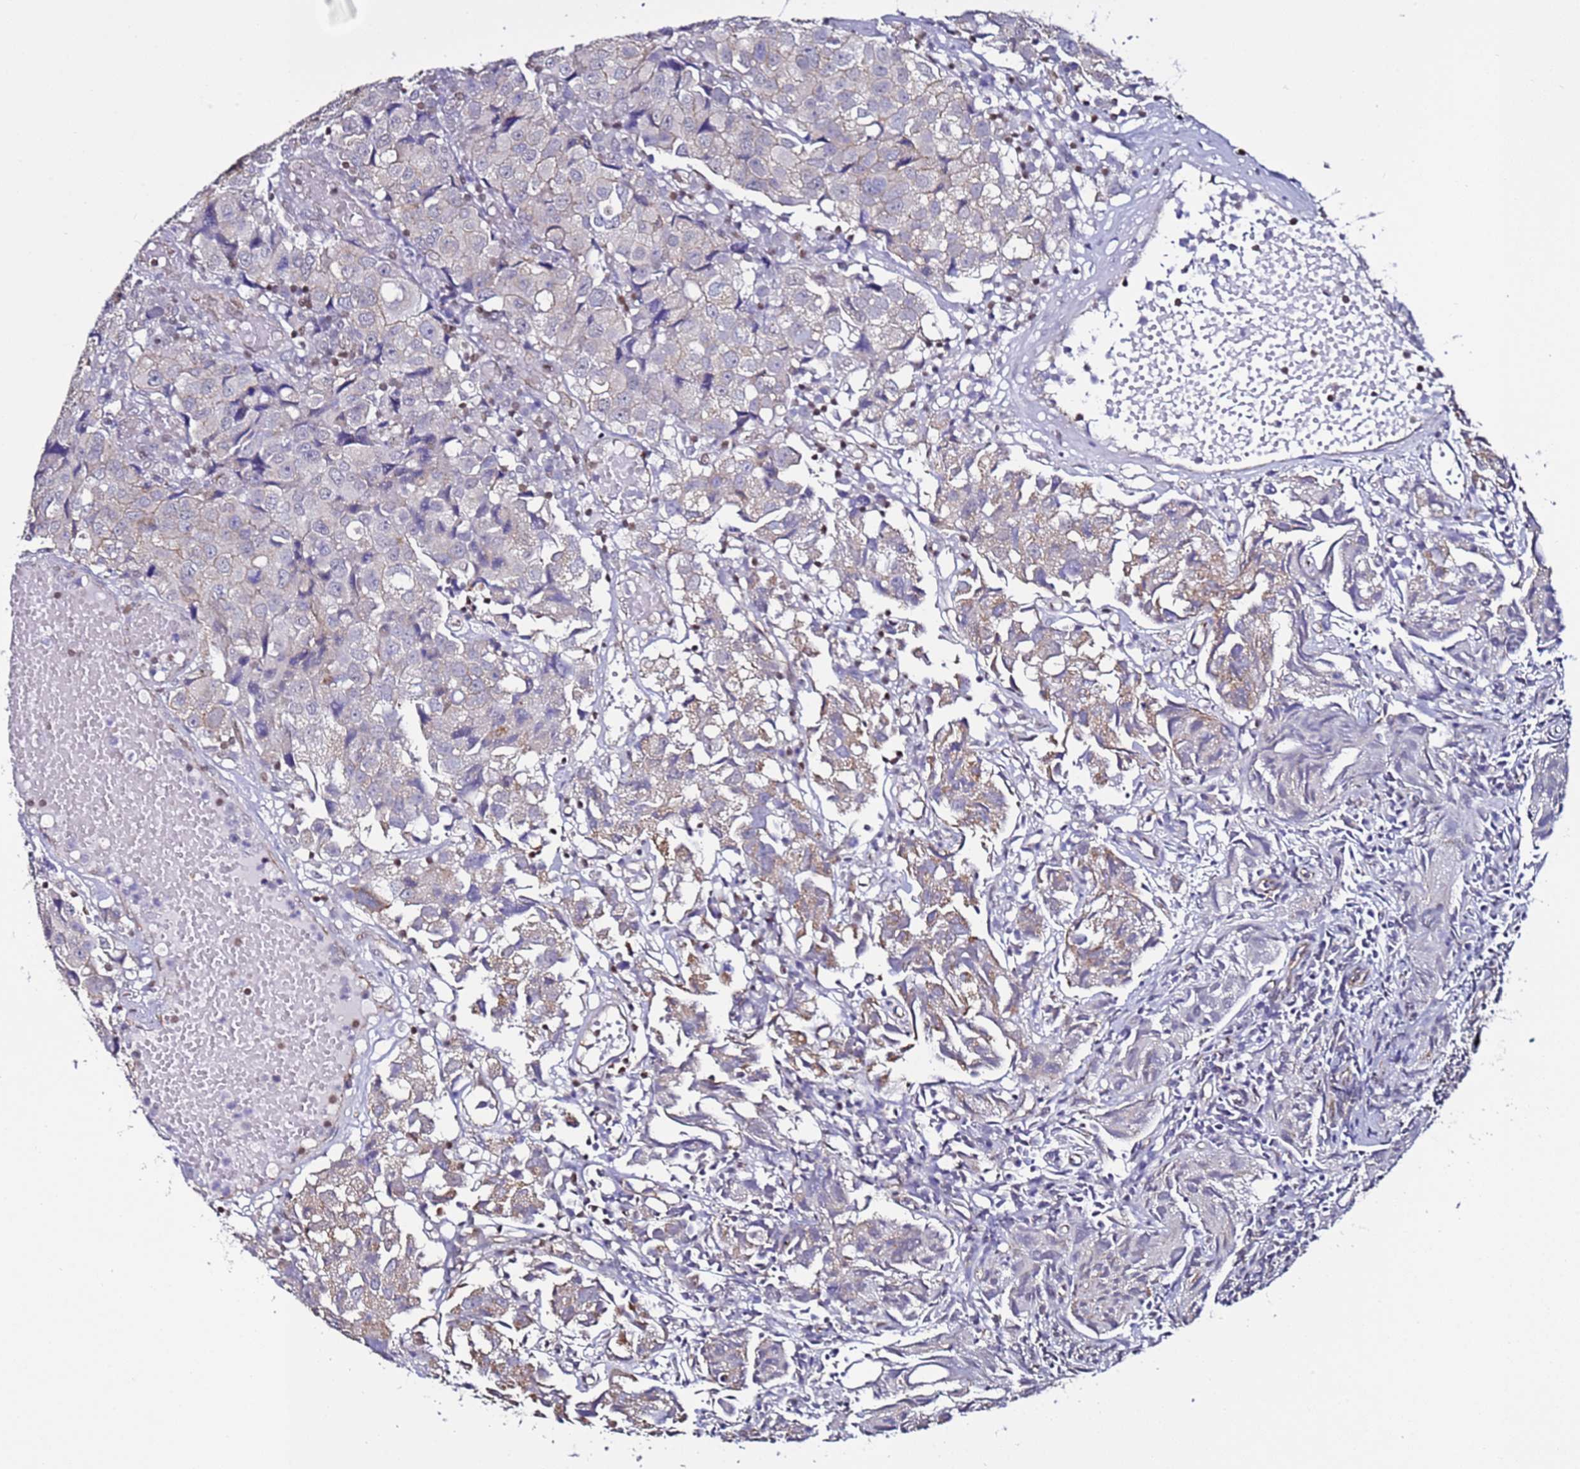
{"staining": {"intensity": "weak", "quantity": "<25%", "location": "cytoplasmic/membranous"}, "tissue": "urothelial cancer", "cell_type": "Tumor cells", "image_type": "cancer", "snomed": [{"axis": "morphology", "description": "Urothelial carcinoma, High grade"}, {"axis": "topography", "description": "Urinary bladder"}], "caption": "This is an immunohistochemistry (IHC) photomicrograph of human urothelial carcinoma (high-grade). There is no positivity in tumor cells.", "gene": "TENM3", "patient": {"sex": "female", "age": 75}}